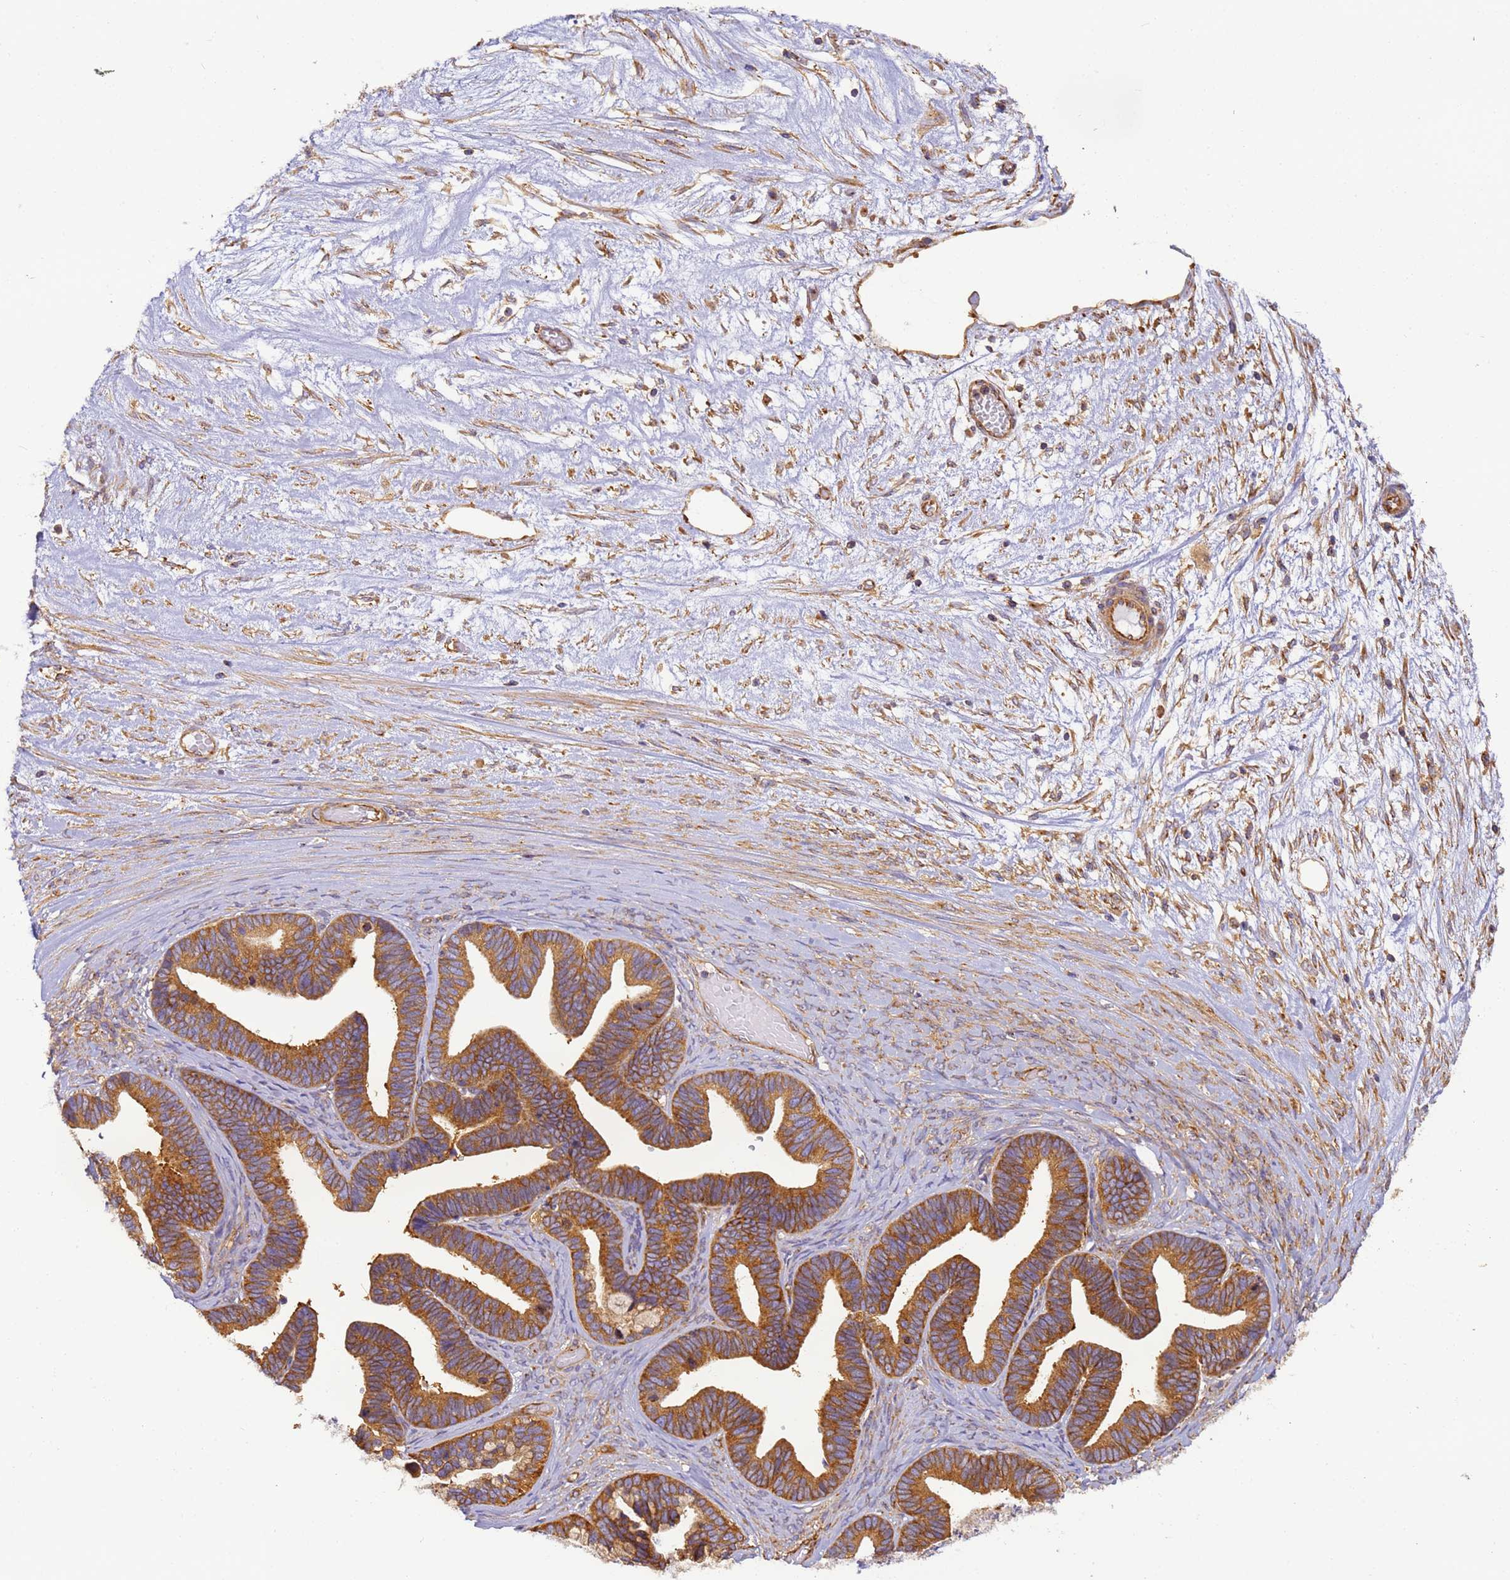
{"staining": {"intensity": "strong", "quantity": ">75%", "location": "cytoplasmic/membranous"}, "tissue": "ovarian cancer", "cell_type": "Tumor cells", "image_type": "cancer", "snomed": [{"axis": "morphology", "description": "Cystadenocarcinoma, serous, NOS"}, {"axis": "topography", "description": "Ovary"}], "caption": "This micrograph demonstrates immunohistochemistry staining of ovarian serous cystadenocarcinoma, with high strong cytoplasmic/membranous staining in approximately >75% of tumor cells.", "gene": "DYNC1I2", "patient": {"sex": "female", "age": 56}}